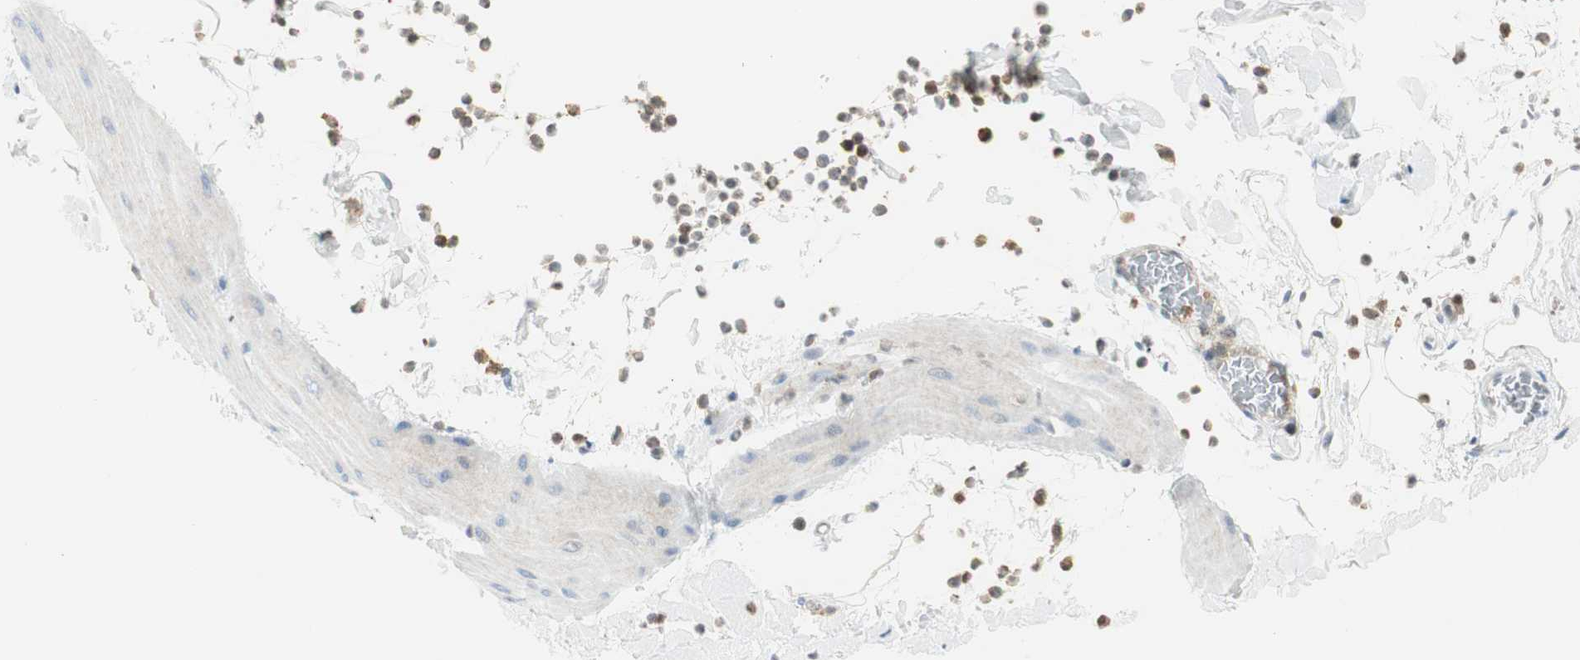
{"staining": {"intensity": "negative", "quantity": "none", "location": "none"}, "tissue": "smooth muscle", "cell_type": "Smooth muscle cells", "image_type": "normal", "snomed": [{"axis": "morphology", "description": "Normal tissue, NOS"}, {"axis": "topography", "description": "Smooth muscle"}, {"axis": "topography", "description": "Colon"}], "caption": "Immunohistochemical staining of normal human smooth muscle shows no significant staining in smooth muscle cells. (Stains: DAB immunohistochemistry (IHC) with hematoxylin counter stain, Microscopy: brightfield microscopy at high magnification).", "gene": "PPP1CA", "patient": {"sex": "male", "age": 67}}